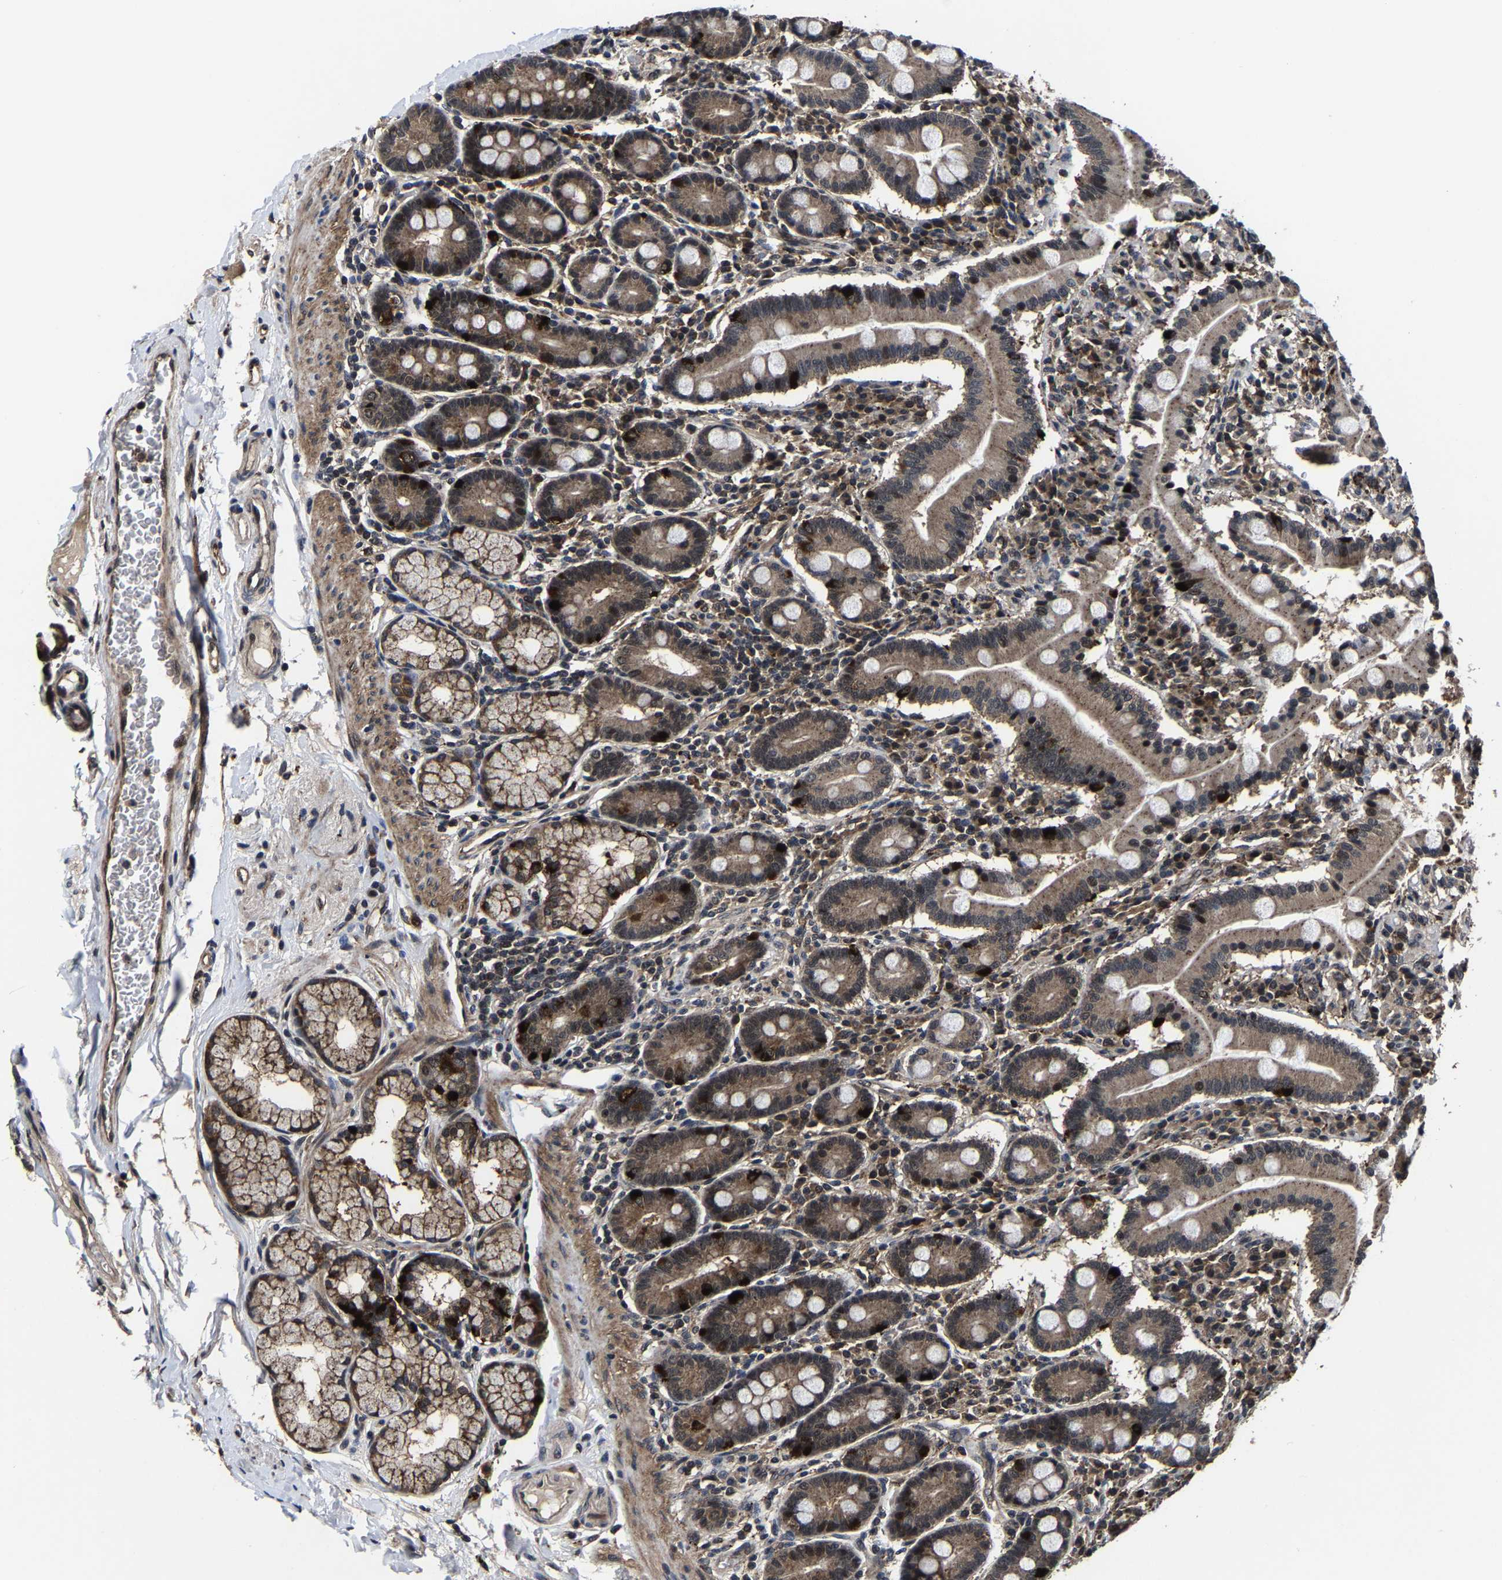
{"staining": {"intensity": "moderate", "quantity": ">75%", "location": "cytoplasmic/membranous,nuclear"}, "tissue": "duodenum", "cell_type": "Glandular cells", "image_type": "normal", "snomed": [{"axis": "morphology", "description": "Normal tissue, NOS"}, {"axis": "topography", "description": "Duodenum"}], "caption": "This micrograph exhibits IHC staining of normal human duodenum, with medium moderate cytoplasmic/membranous,nuclear positivity in about >75% of glandular cells.", "gene": "ZCCHC7", "patient": {"sex": "male", "age": 50}}